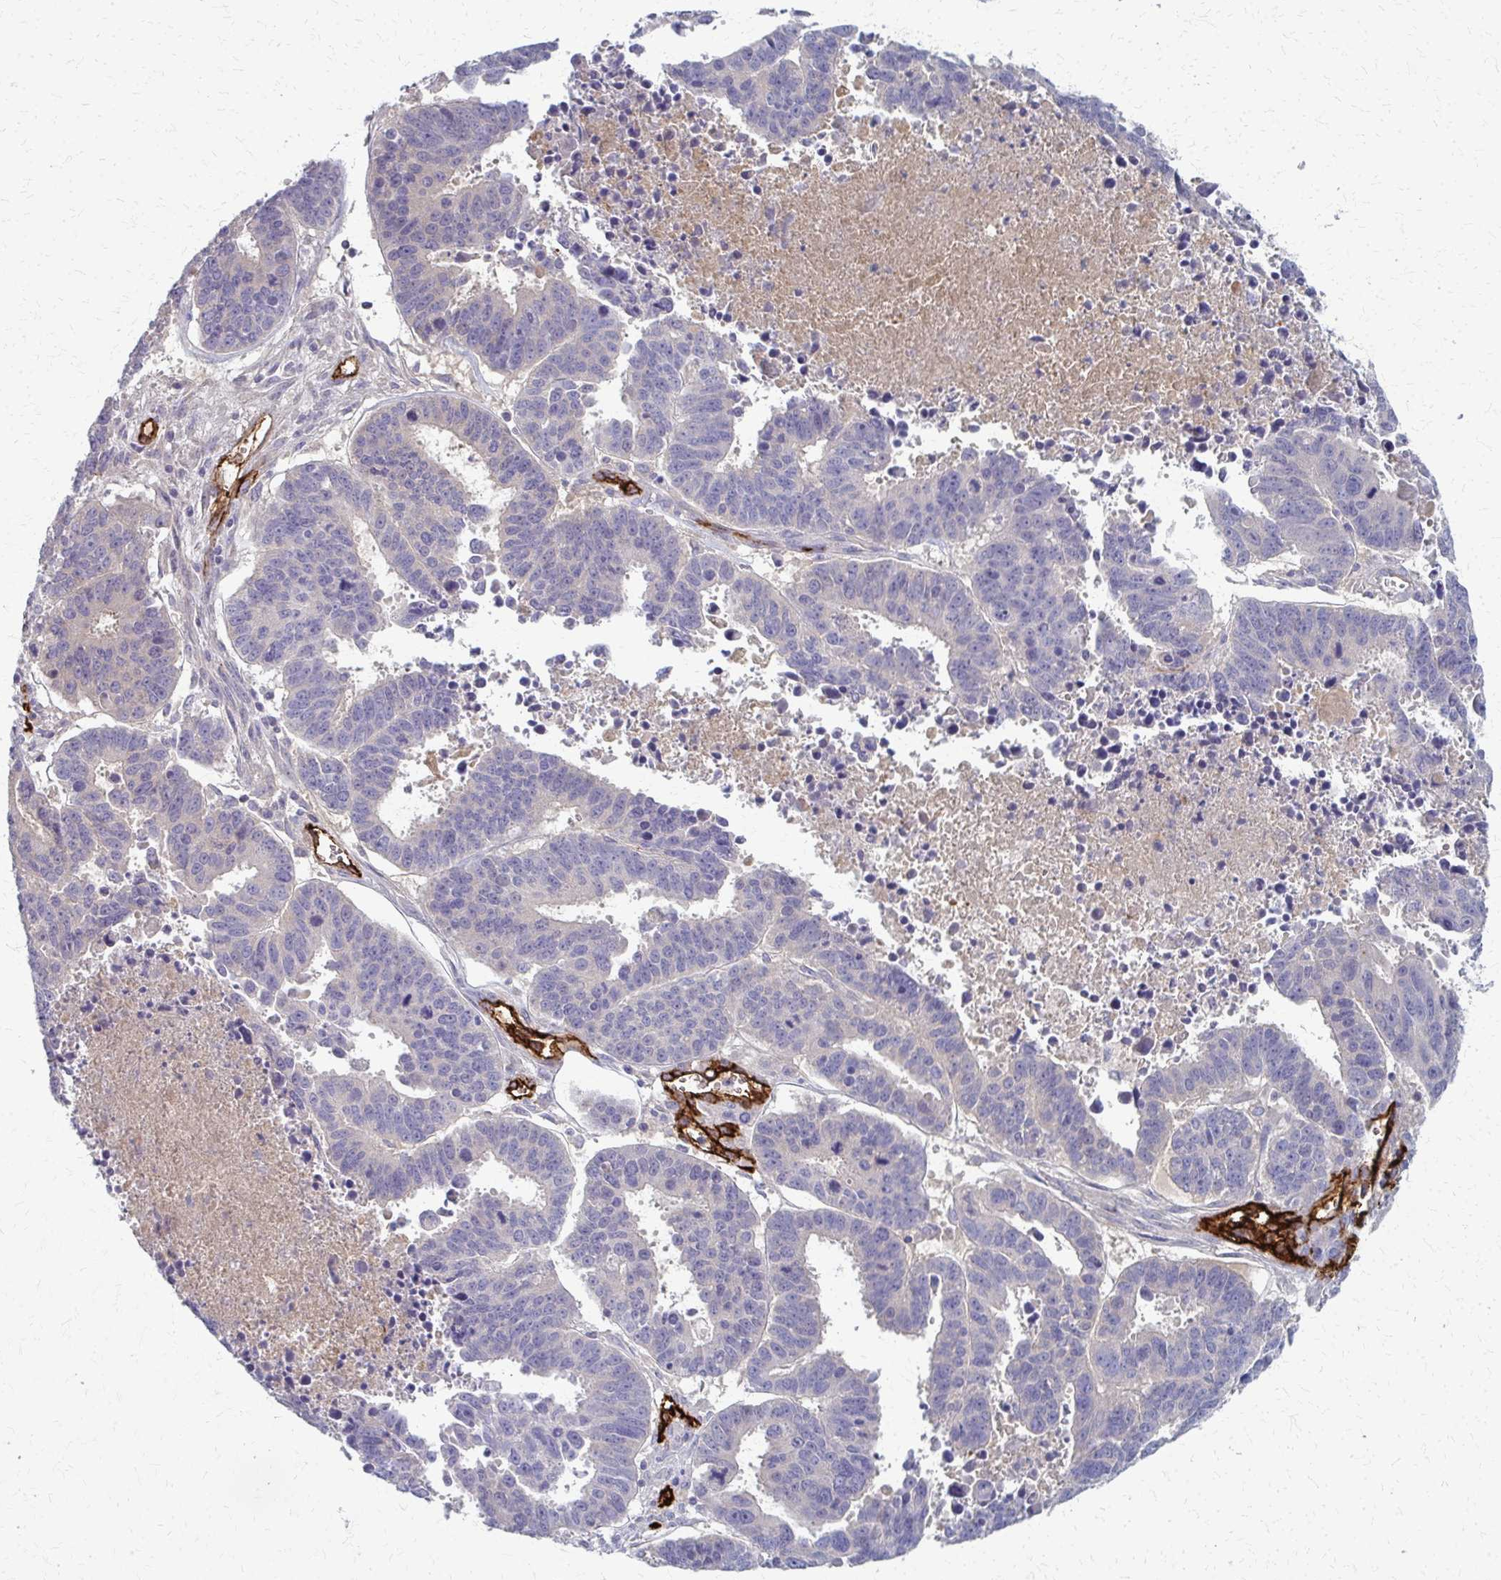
{"staining": {"intensity": "negative", "quantity": "none", "location": "none"}, "tissue": "ovarian cancer", "cell_type": "Tumor cells", "image_type": "cancer", "snomed": [{"axis": "morphology", "description": "Carcinoma, endometroid"}, {"axis": "morphology", "description": "Cystadenocarcinoma, serous, NOS"}, {"axis": "topography", "description": "Ovary"}], "caption": "This is a micrograph of immunohistochemistry (IHC) staining of ovarian cancer (serous cystadenocarcinoma), which shows no positivity in tumor cells. Nuclei are stained in blue.", "gene": "ADIPOQ", "patient": {"sex": "female", "age": 45}}